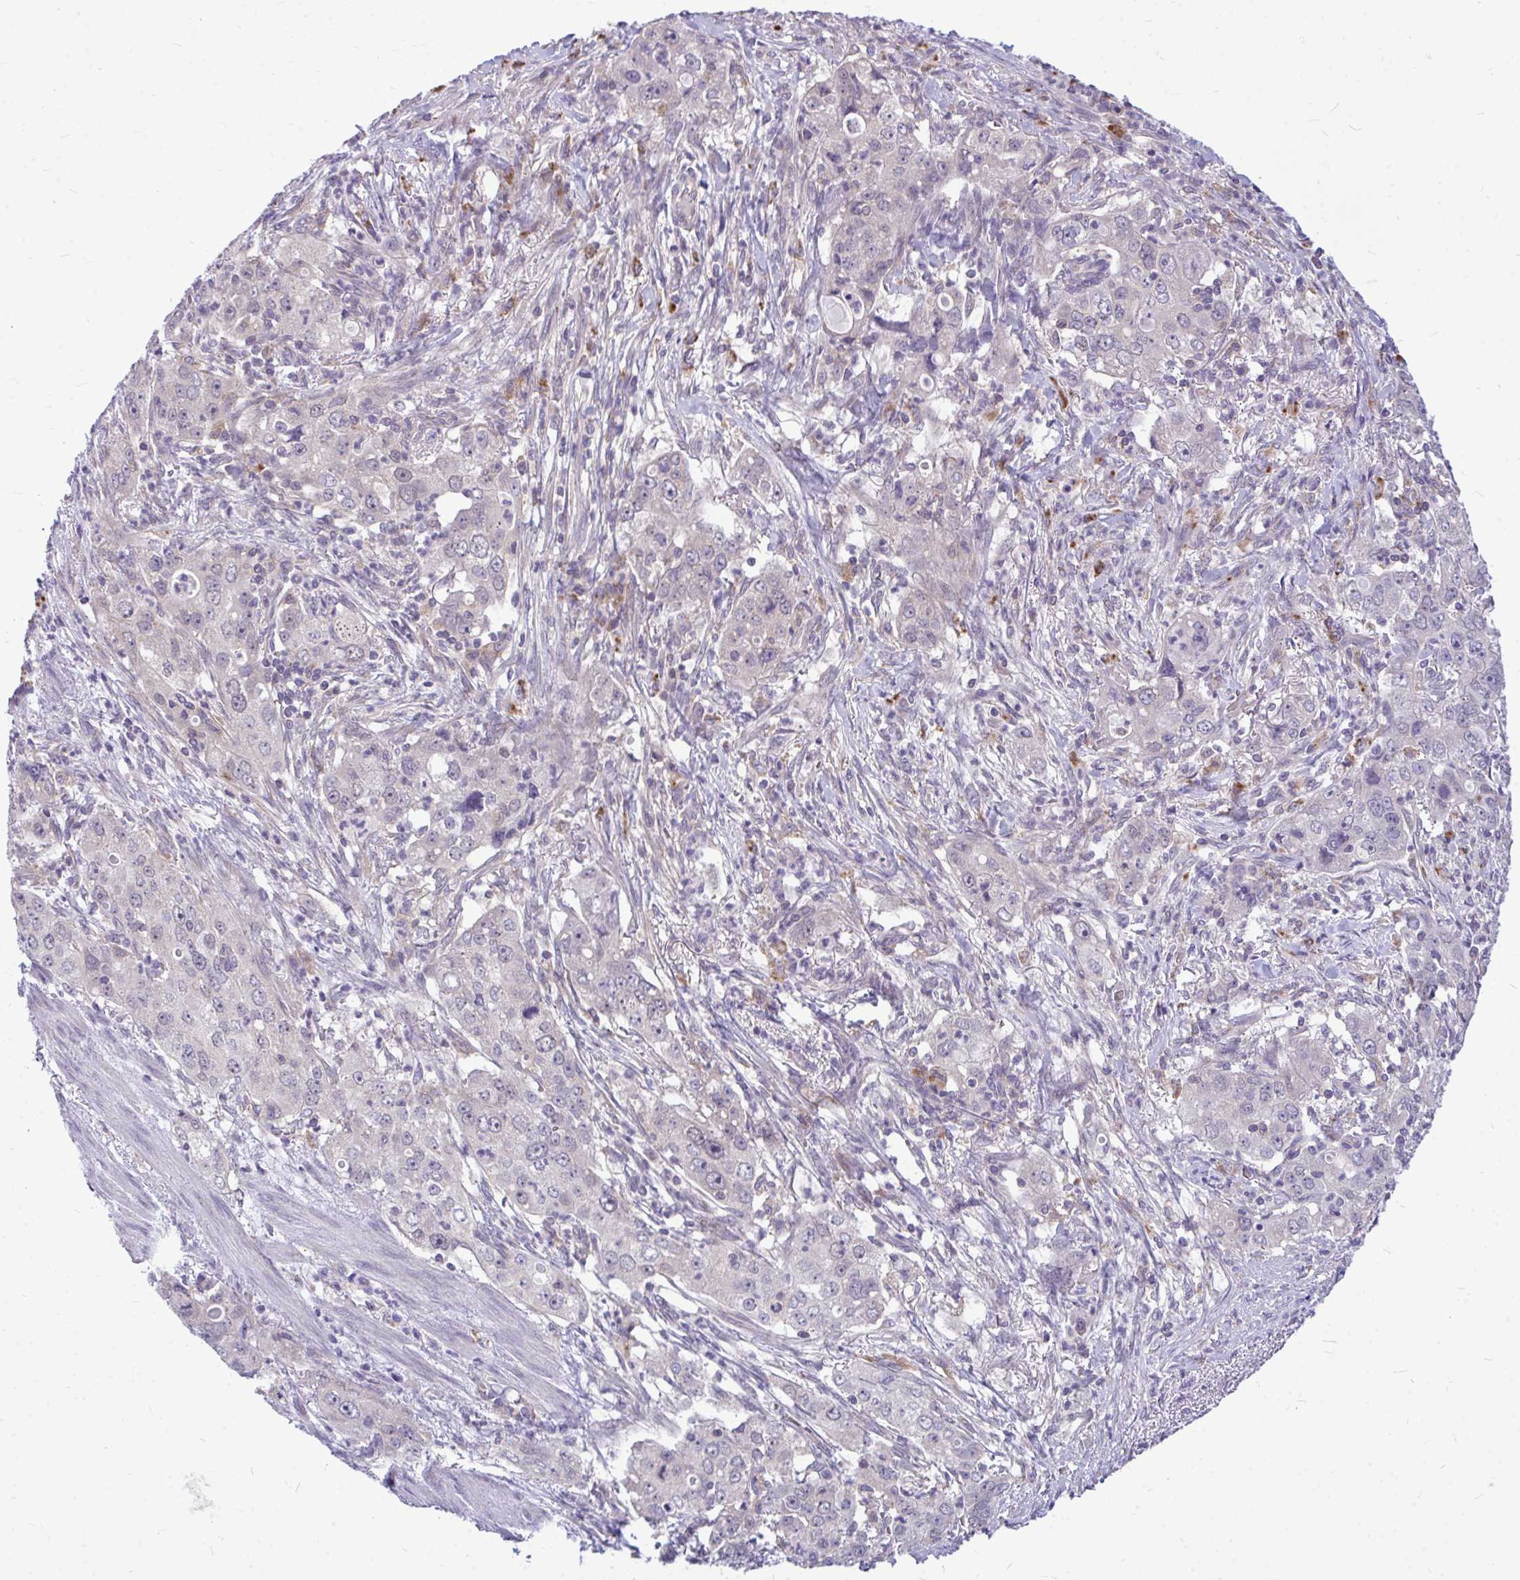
{"staining": {"intensity": "negative", "quantity": "none", "location": "none"}, "tissue": "stomach cancer", "cell_type": "Tumor cells", "image_type": "cancer", "snomed": [{"axis": "morphology", "description": "Adenocarcinoma, NOS"}, {"axis": "topography", "description": "Stomach, upper"}], "caption": "Immunohistochemistry of adenocarcinoma (stomach) demonstrates no expression in tumor cells.", "gene": "ZSCAN25", "patient": {"sex": "male", "age": 75}}